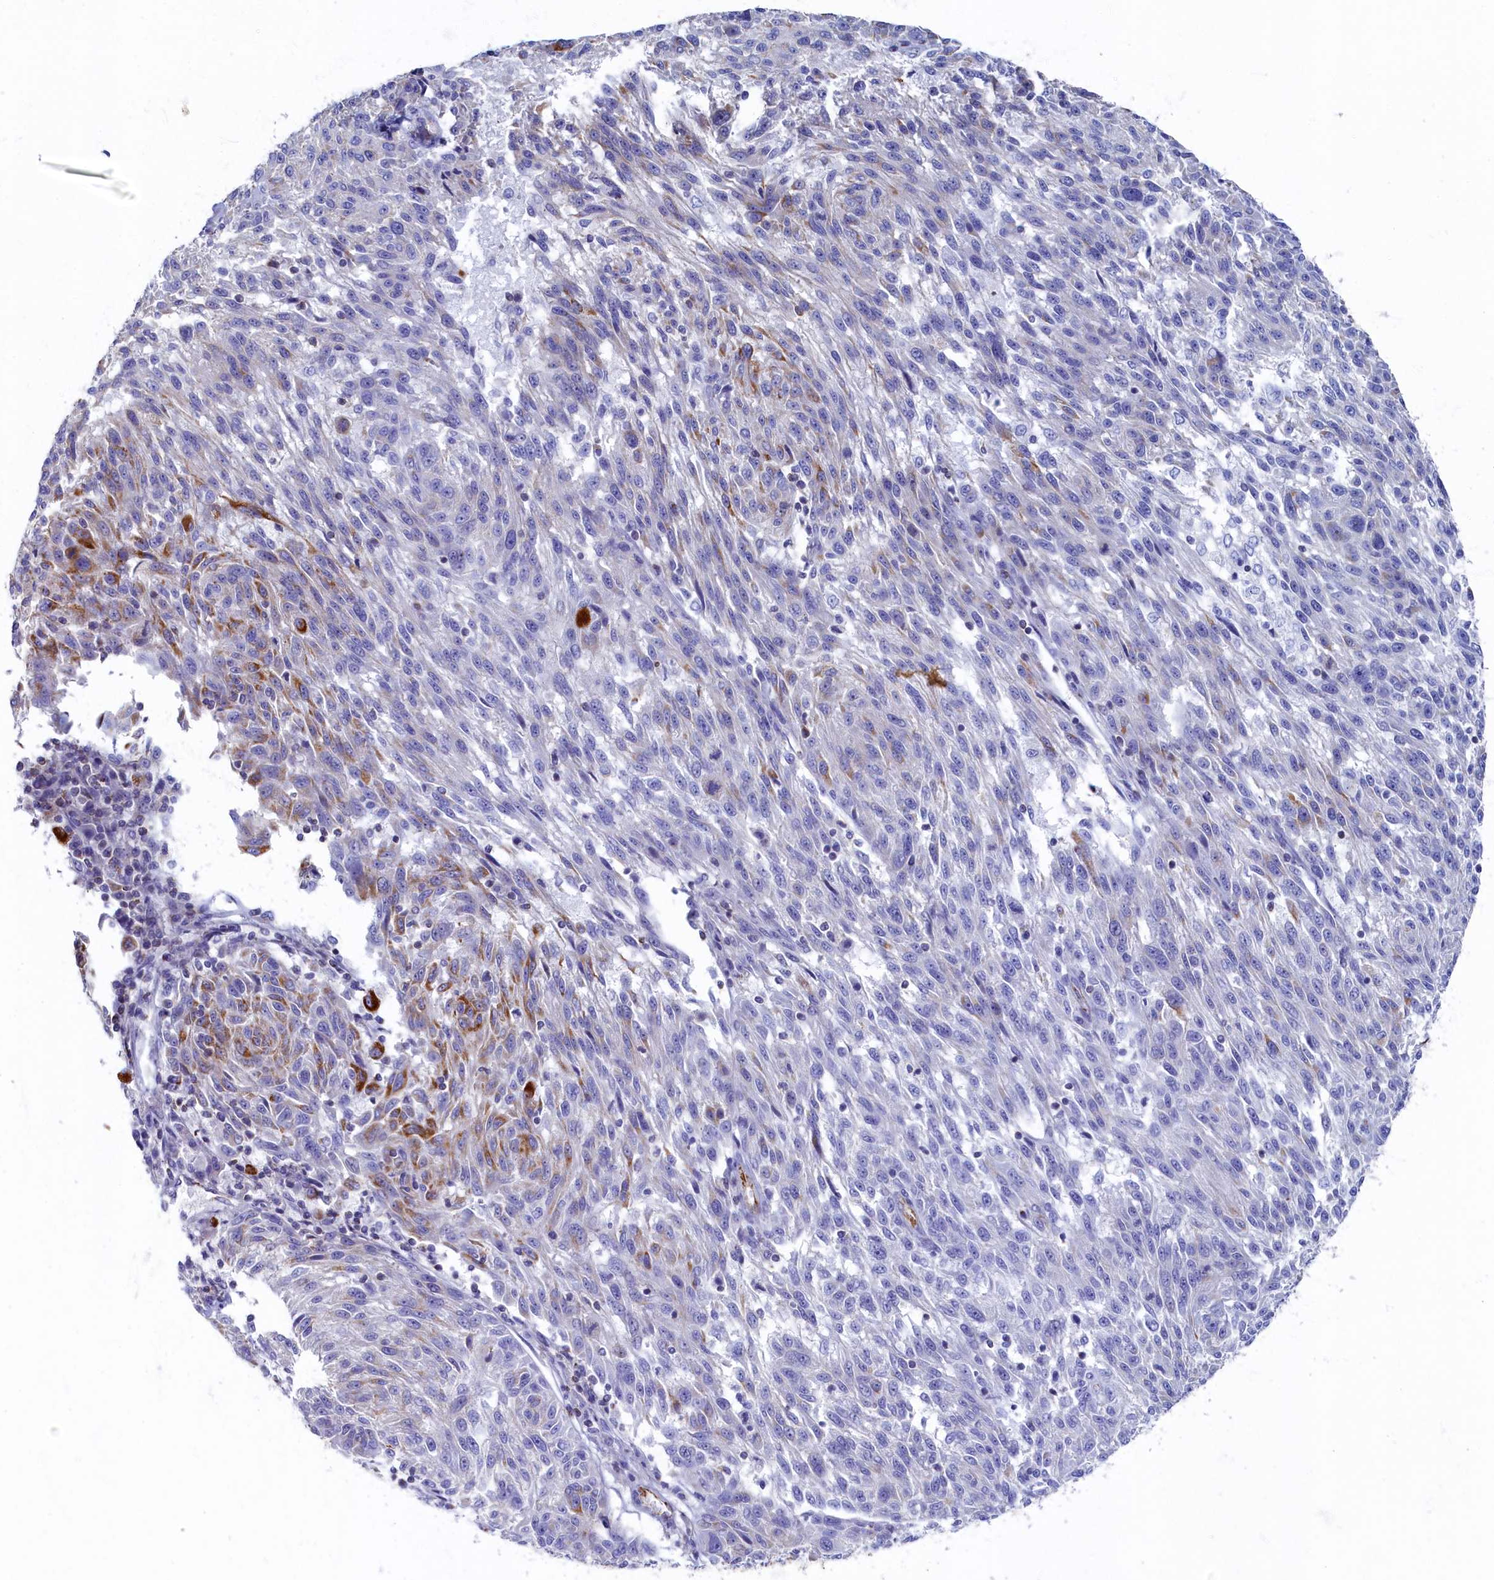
{"staining": {"intensity": "moderate", "quantity": "<25%", "location": "cytoplasmic/membranous"}, "tissue": "melanoma", "cell_type": "Tumor cells", "image_type": "cancer", "snomed": [{"axis": "morphology", "description": "Malignant melanoma, NOS"}, {"axis": "topography", "description": "Skin"}], "caption": "This photomicrograph demonstrates melanoma stained with IHC to label a protein in brown. The cytoplasmic/membranous of tumor cells show moderate positivity for the protein. Nuclei are counter-stained blue.", "gene": "OCIAD2", "patient": {"sex": "male", "age": 53}}